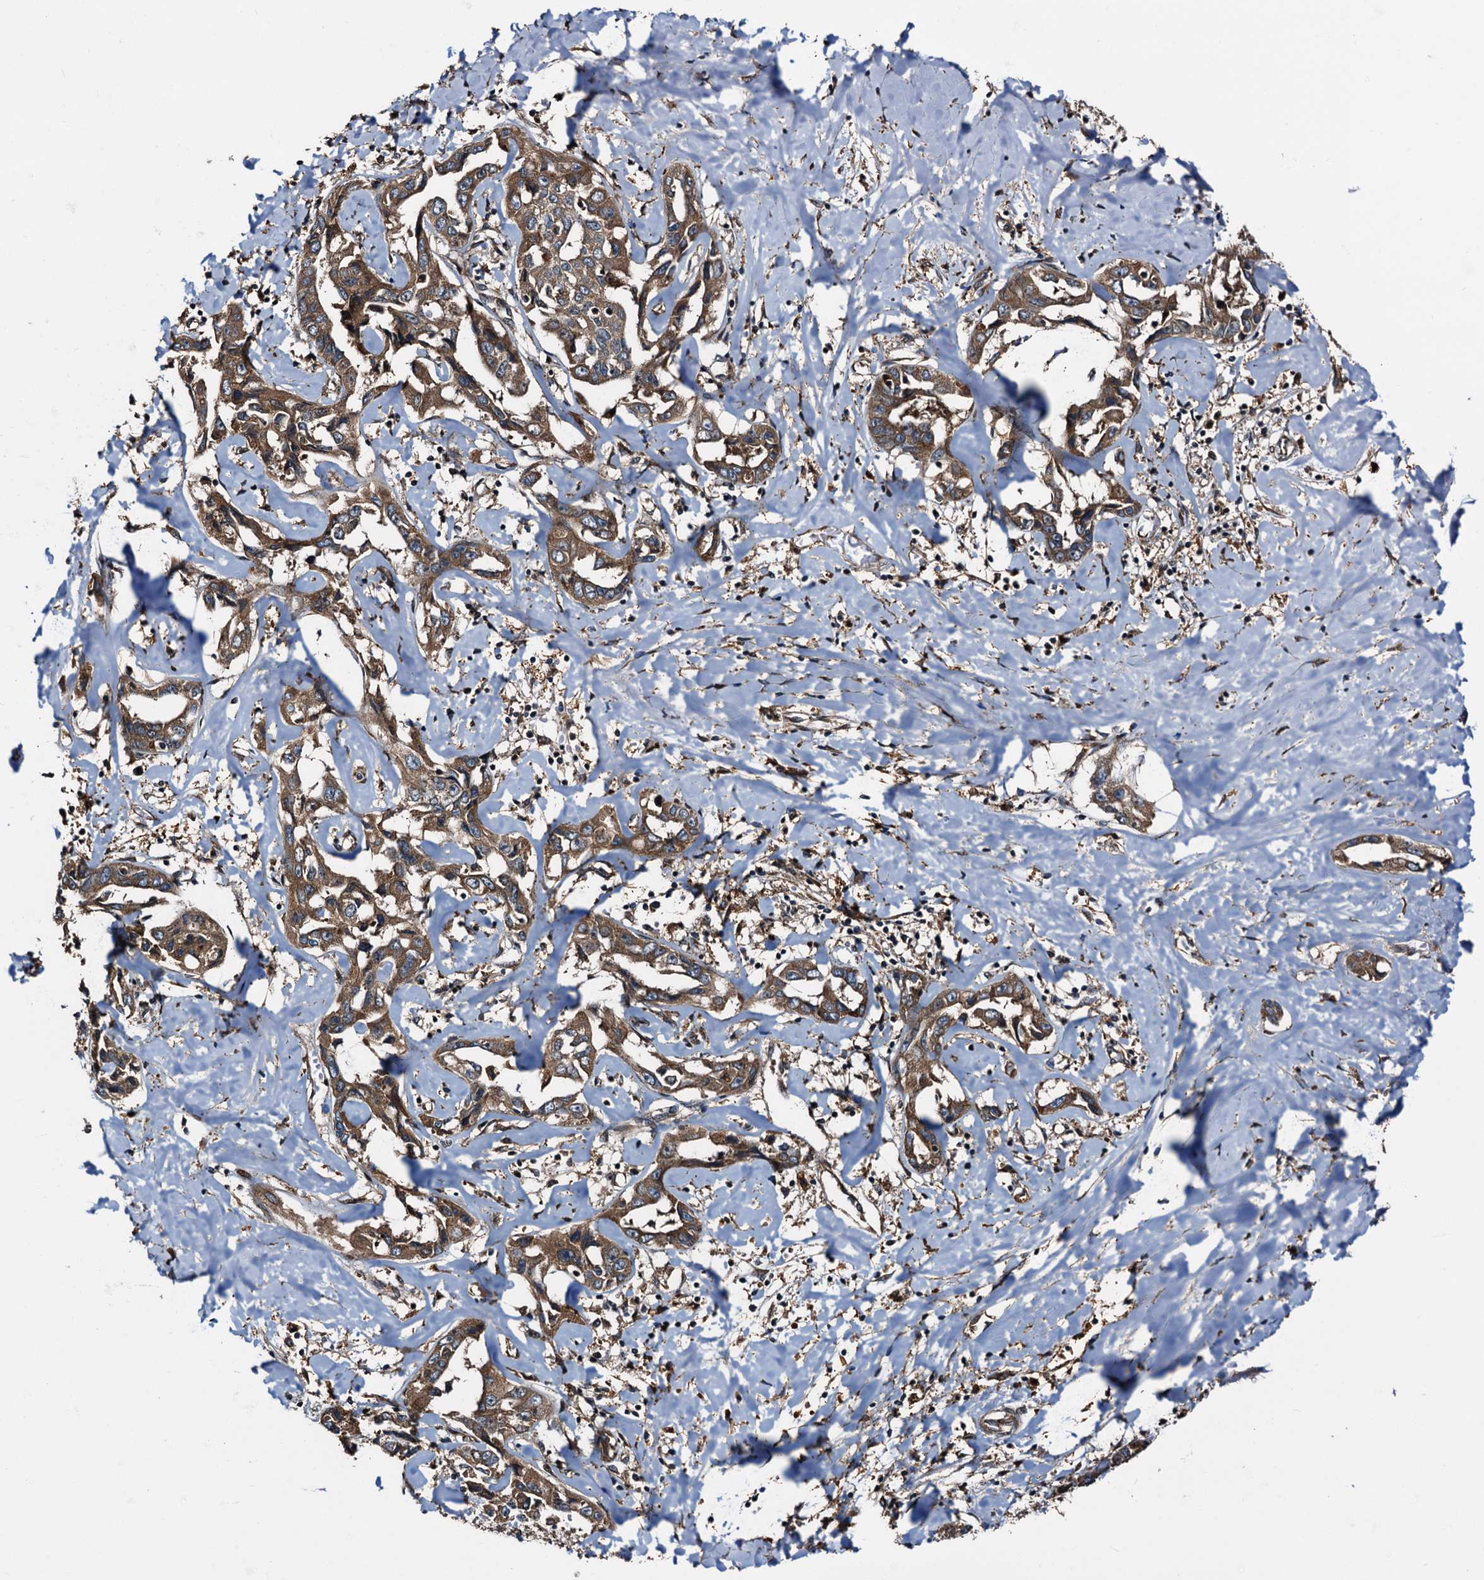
{"staining": {"intensity": "moderate", "quantity": ">75%", "location": "cytoplasmic/membranous"}, "tissue": "liver cancer", "cell_type": "Tumor cells", "image_type": "cancer", "snomed": [{"axis": "morphology", "description": "Cholangiocarcinoma"}, {"axis": "topography", "description": "Liver"}], "caption": "The image reveals a brown stain indicating the presence of a protein in the cytoplasmic/membranous of tumor cells in cholangiocarcinoma (liver).", "gene": "PEX5", "patient": {"sex": "male", "age": 59}}